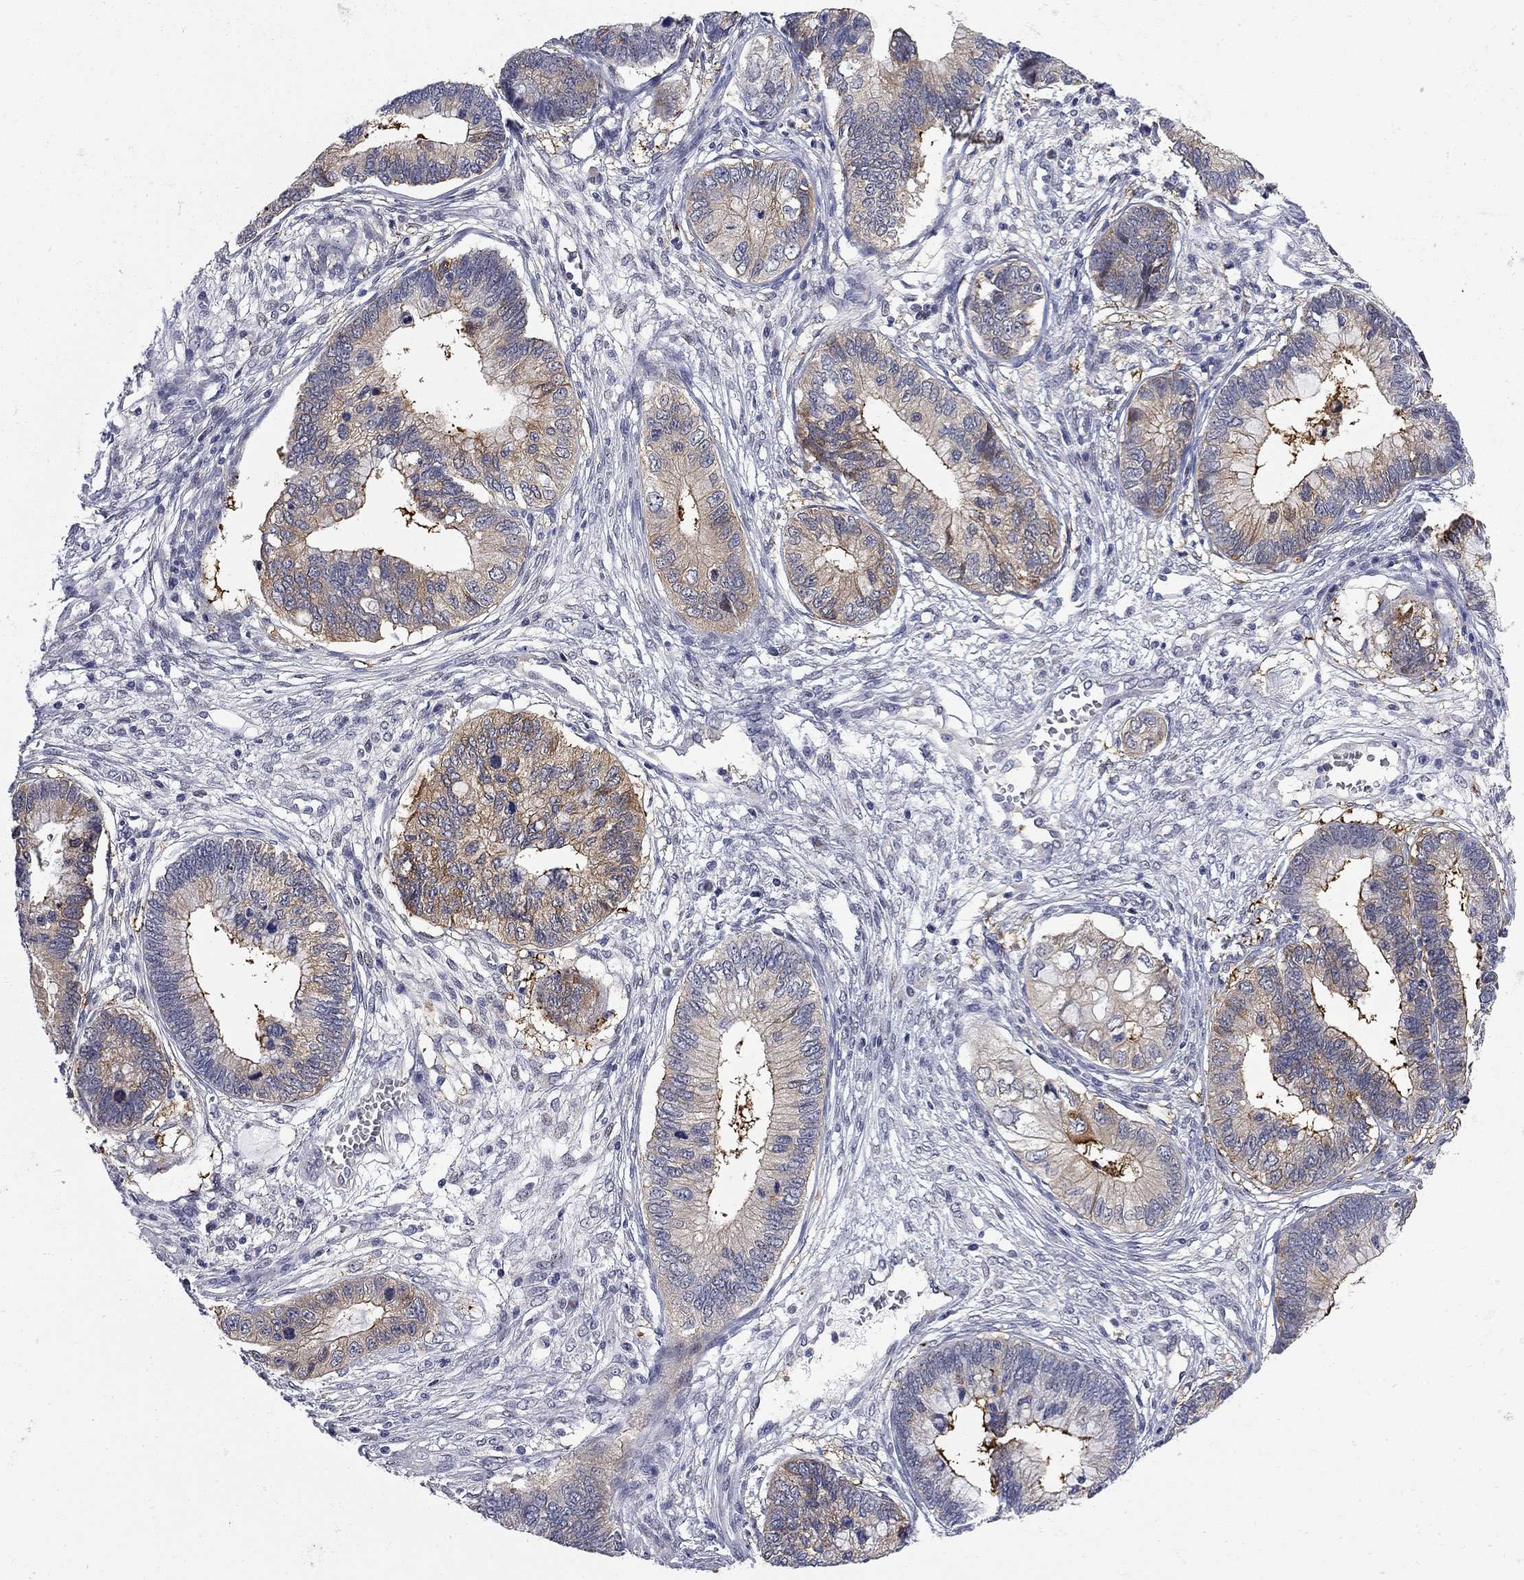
{"staining": {"intensity": "moderate", "quantity": "<25%", "location": "cytoplasmic/membranous"}, "tissue": "cervical cancer", "cell_type": "Tumor cells", "image_type": "cancer", "snomed": [{"axis": "morphology", "description": "Adenocarcinoma, NOS"}, {"axis": "topography", "description": "Cervix"}], "caption": "Tumor cells display moderate cytoplasmic/membranous staining in about <25% of cells in cervical adenocarcinoma.", "gene": "GALNT8", "patient": {"sex": "female", "age": 44}}